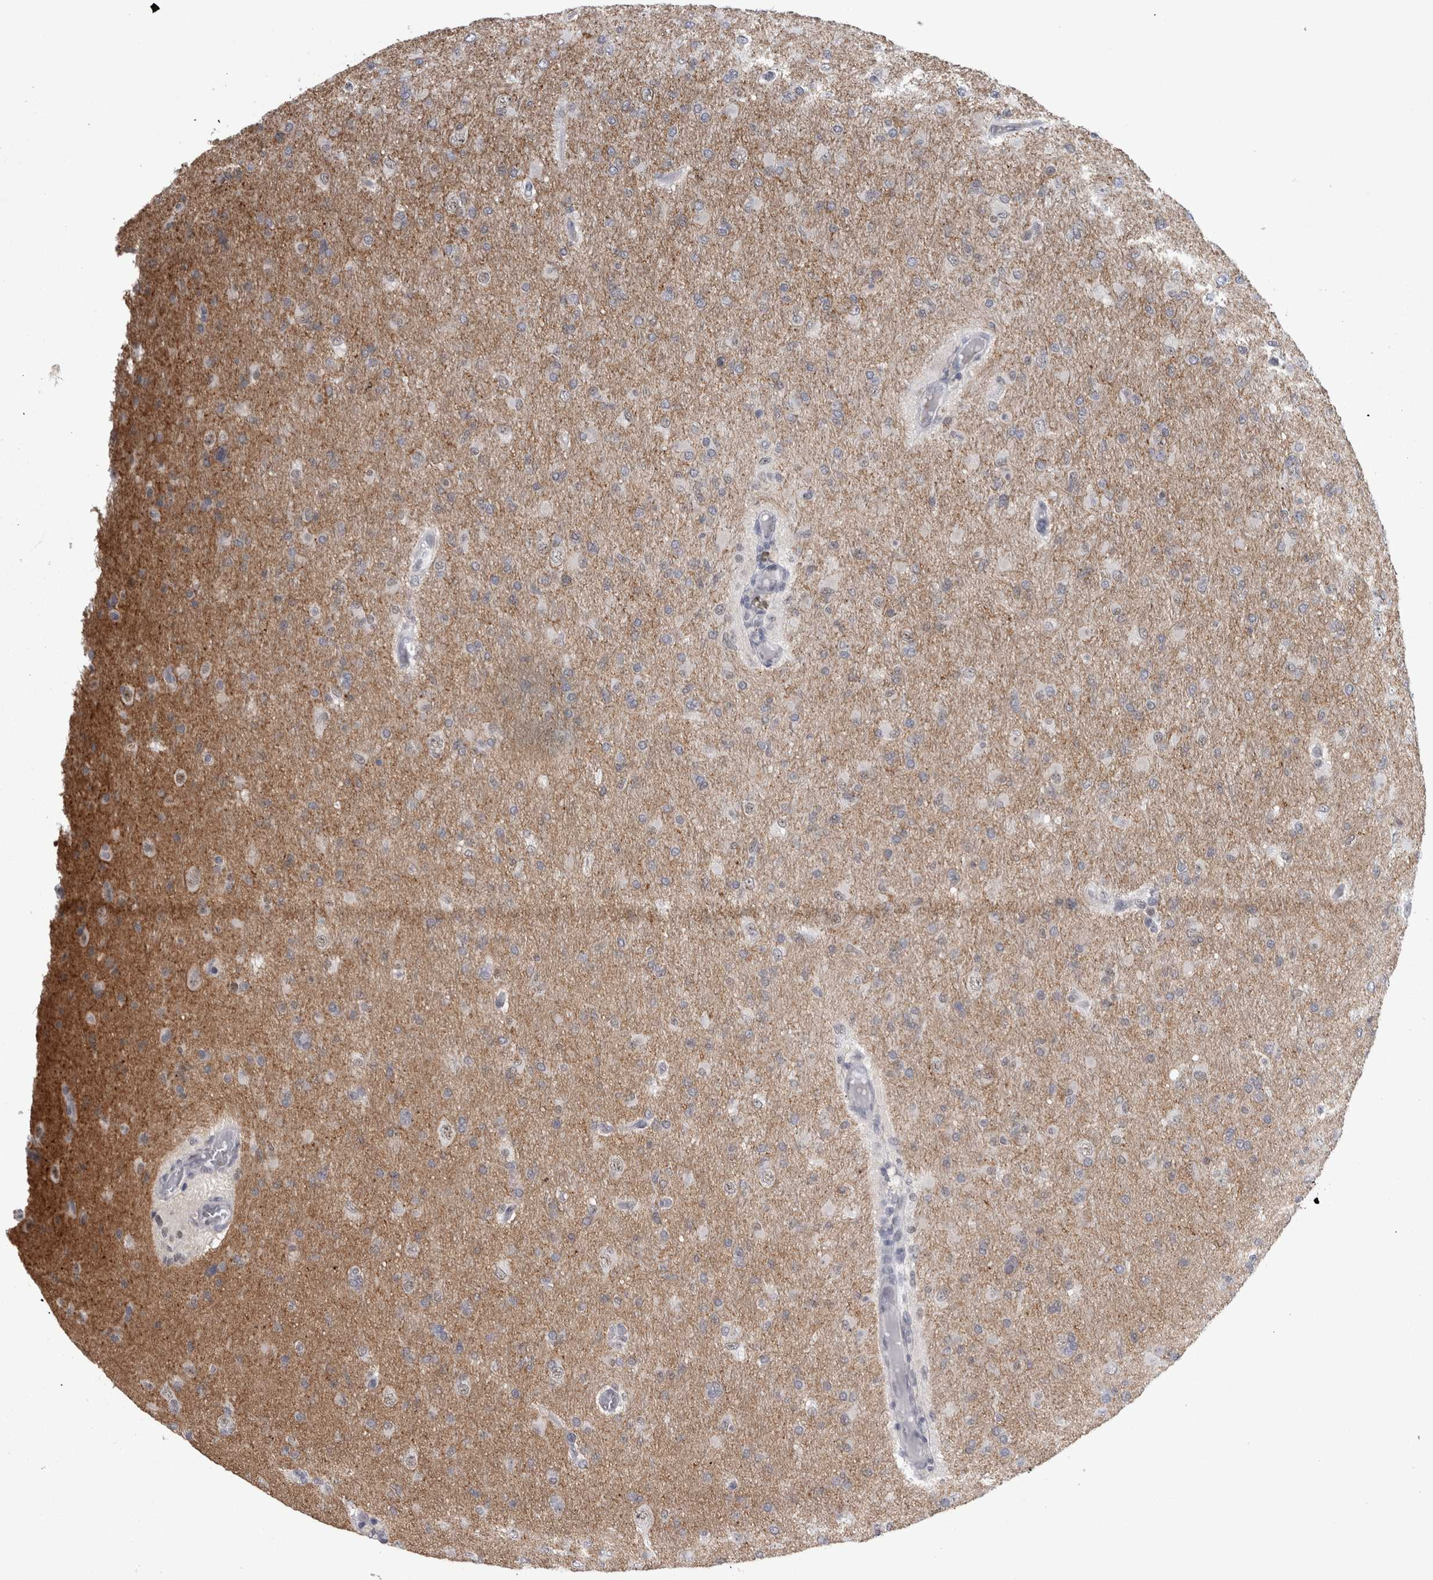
{"staining": {"intensity": "negative", "quantity": "none", "location": "none"}, "tissue": "glioma", "cell_type": "Tumor cells", "image_type": "cancer", "snomed": [{"axis": "morphology", "description": "Glioma, malignant, High grade"}, {"axis": "topography", "description": "Cerebral cortex"}], "caption": "There is no significant expression in tumor cells of glioma.", "gene": "PEBP4", "patient": {"sex": "female", "age": 36}}